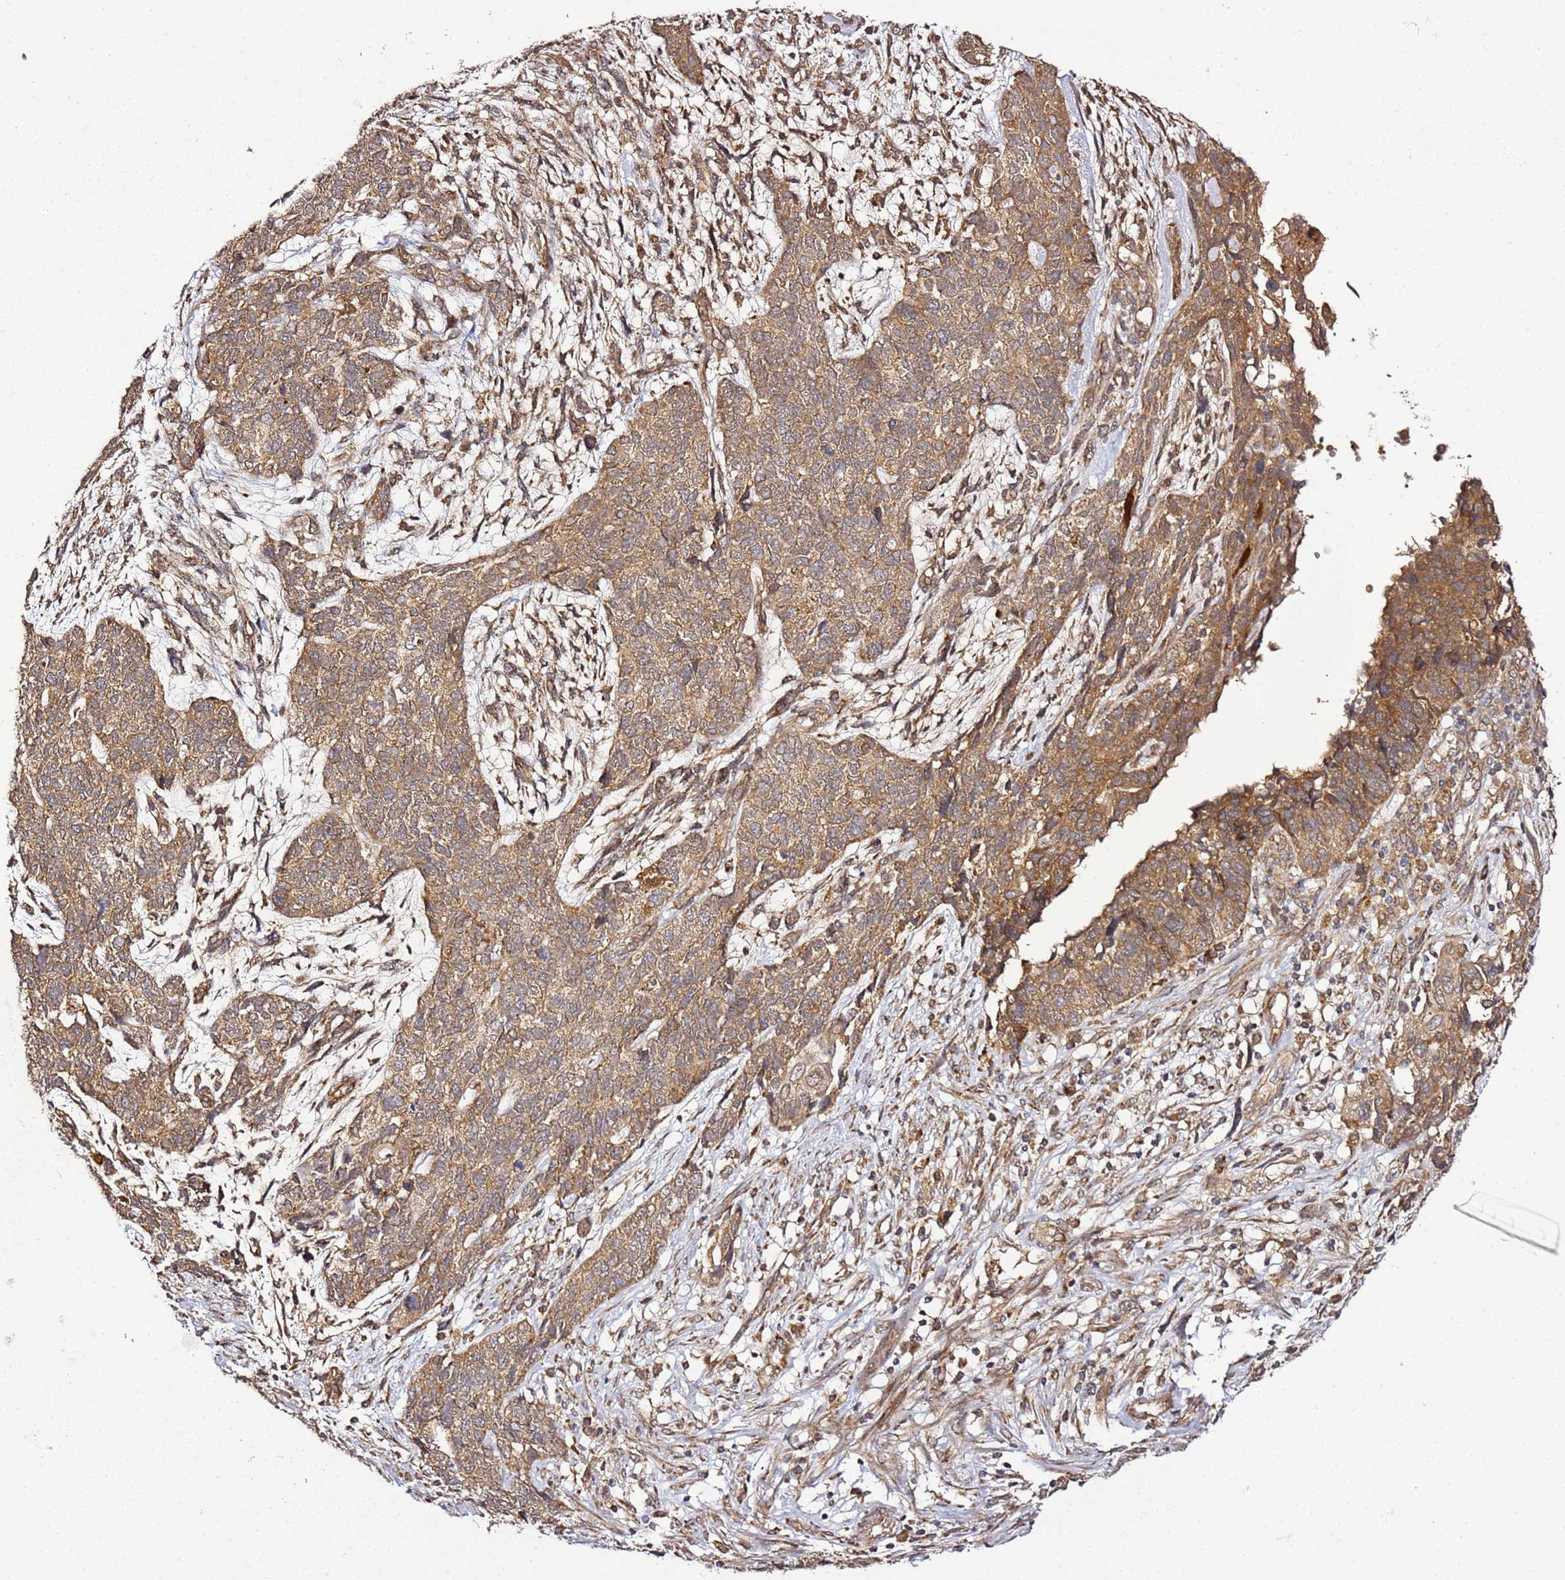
{"staining": {"intensity": "moderate", "quantity": ">75%", "location": "cytoplasmic/membranous"}, "tissue": "cervical cancer", "cell_type": "Tumor cells", "image_type": "cancer", "snomed": [{"axis": "morphology", "description": "Squamous cell carcinoma, NOS"}, {"axis": "topography", "description": "Cervix"}], "caption": "A brown stain highlights moderate cytoplasmic/membranous staining of a protein in human squamous cell carcinoma (cervical) tumor cells.", "gene": "TM2D2", "patient": {"sex": "female", "age": 63}}